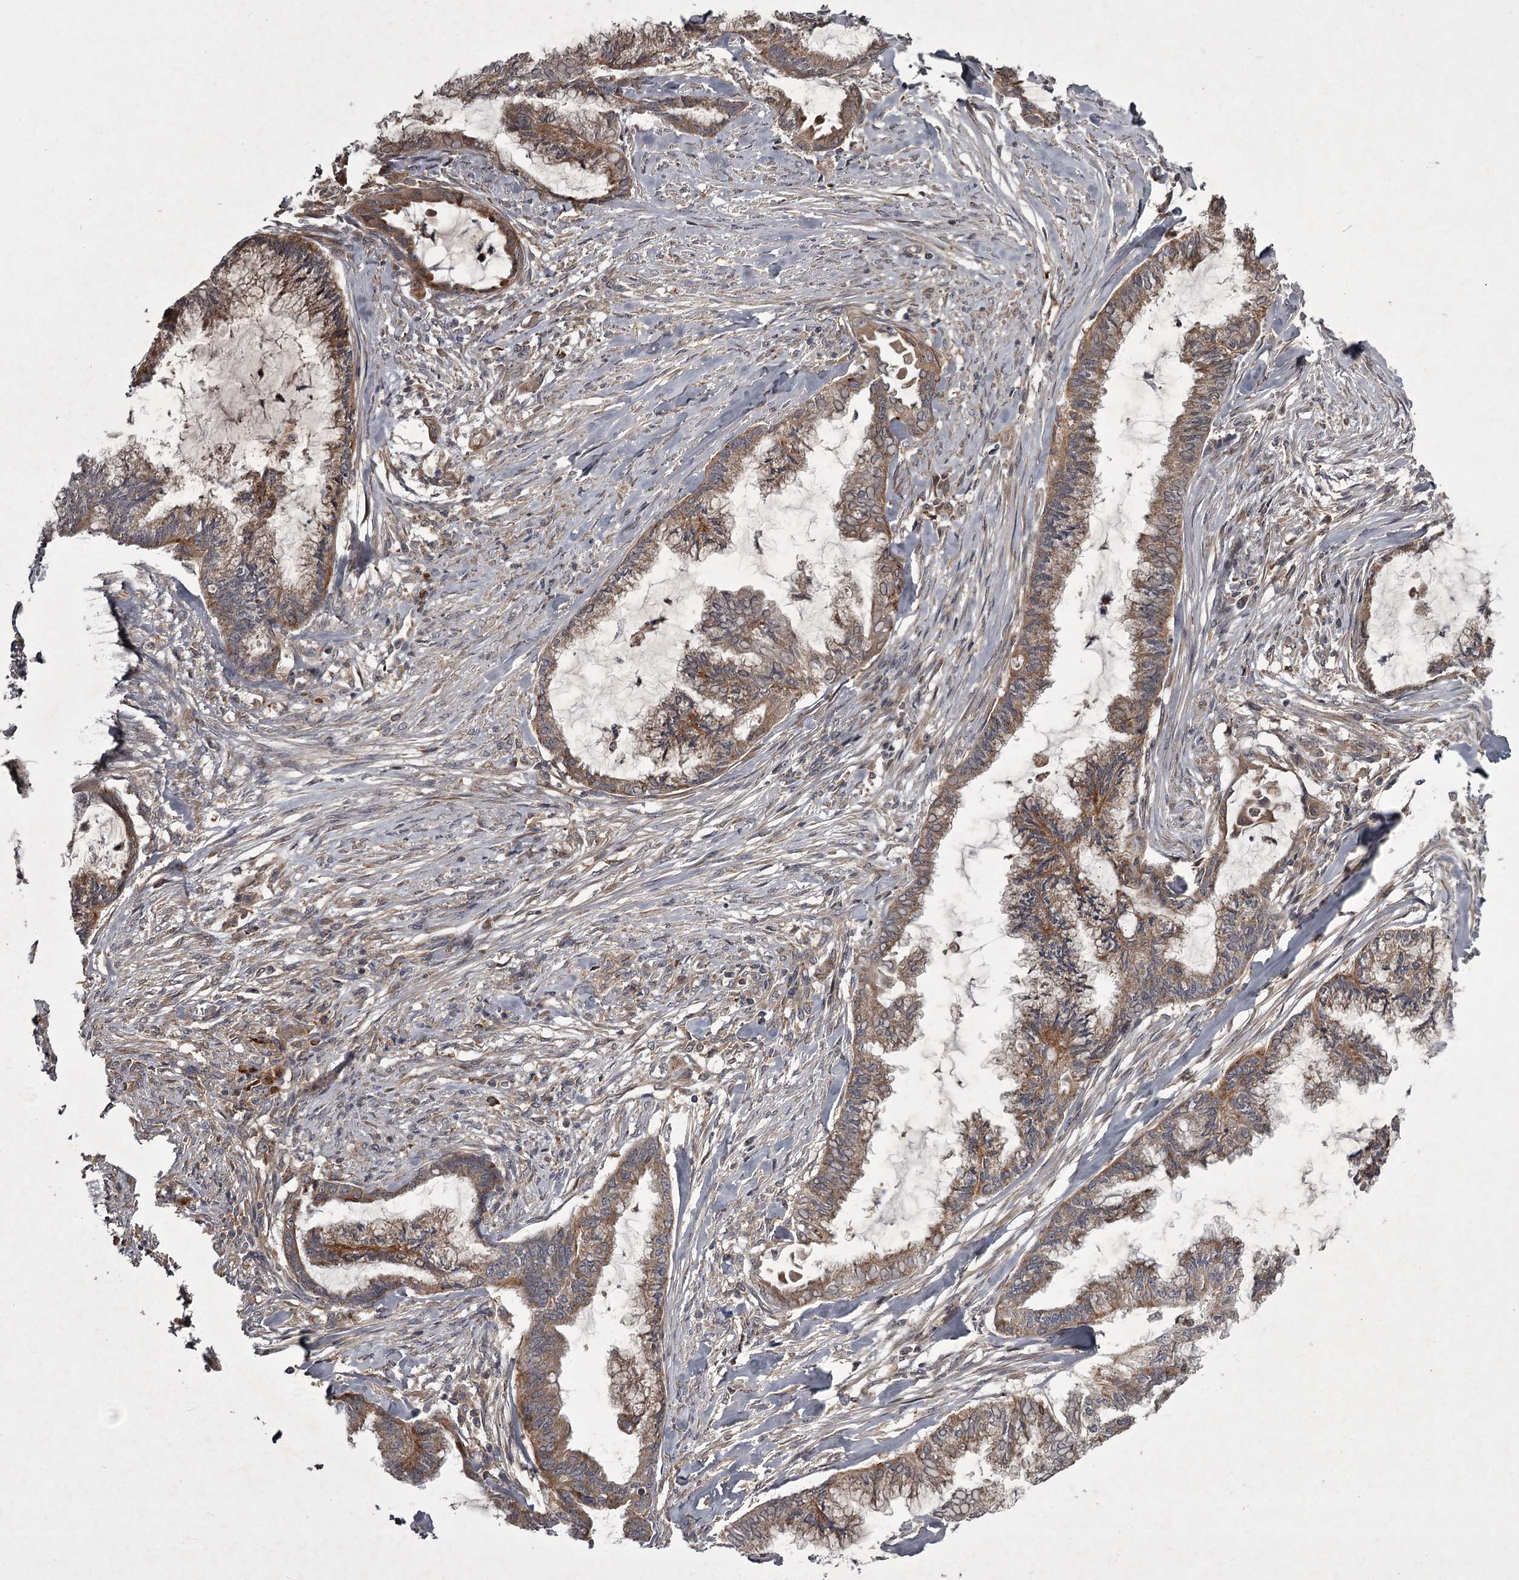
{"staining": {"intensity": "moderate", "quantity": ">75%", "location": "cytoplasmic/membranous"}, "tissue": "endometrial cancer", "cell_type": "Tumor cells", "image_type": "cancer", "snomed": [{"axis": "morphology", "description": "Adenocarcinoma, NOS"}, {"axis": "topography", "description": "Endometrium"}], "caption": "Adenocarcinoma (endometrial) was stained to show a protein in brown. There is medium levels of moderate cytoplasmic/membranous expression in approximately >75% of tumor cells.", "gene": "UNC93B1", "patient": {"sex": "female", "age": 86}}